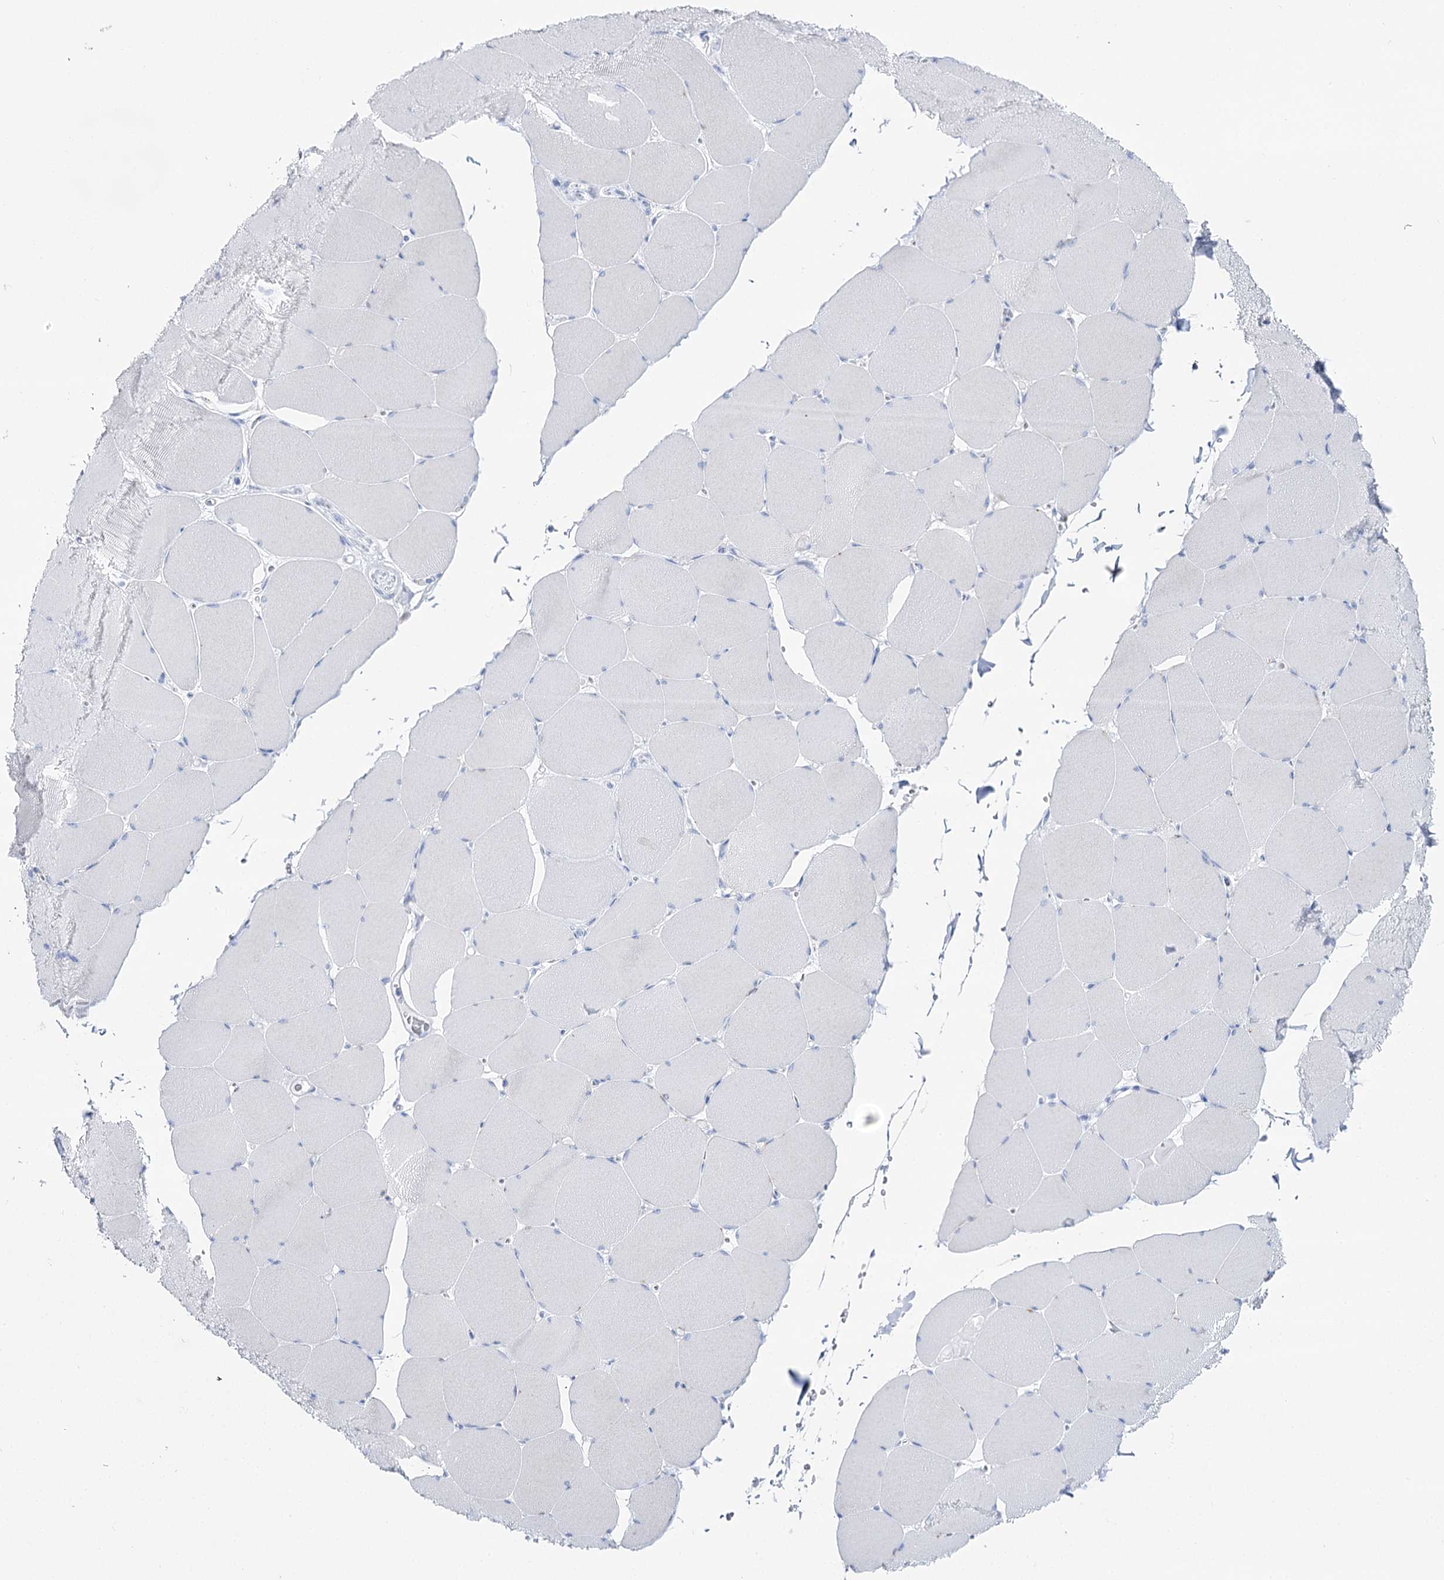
{"staining": {"intensity": "negative", "quantity": "none", "location": "none"}, "tissue": "skeletal muscle", "cell_type": "Myocytes", "image_type": "normal", "snomed": [{"axis": "morphology", "description": "Normal tissue, NOS"}, {"axis": "topography", "description": "Skeletal muscle"}, {"axis": "topography", "description": "Head-Neck"}], "caption": "High magnification brightfield microscopy of normal skeletal muscle stained with DAB (brown) and counterstained with hematoxylin (blue): myocytes show no significant staining. (DAB (3,3'-diaminobenzidine) immunohistochemistry (IHC), high magnification).", "gene": "SLC3A1", "patient": {"sex": "male", "age": 66}}